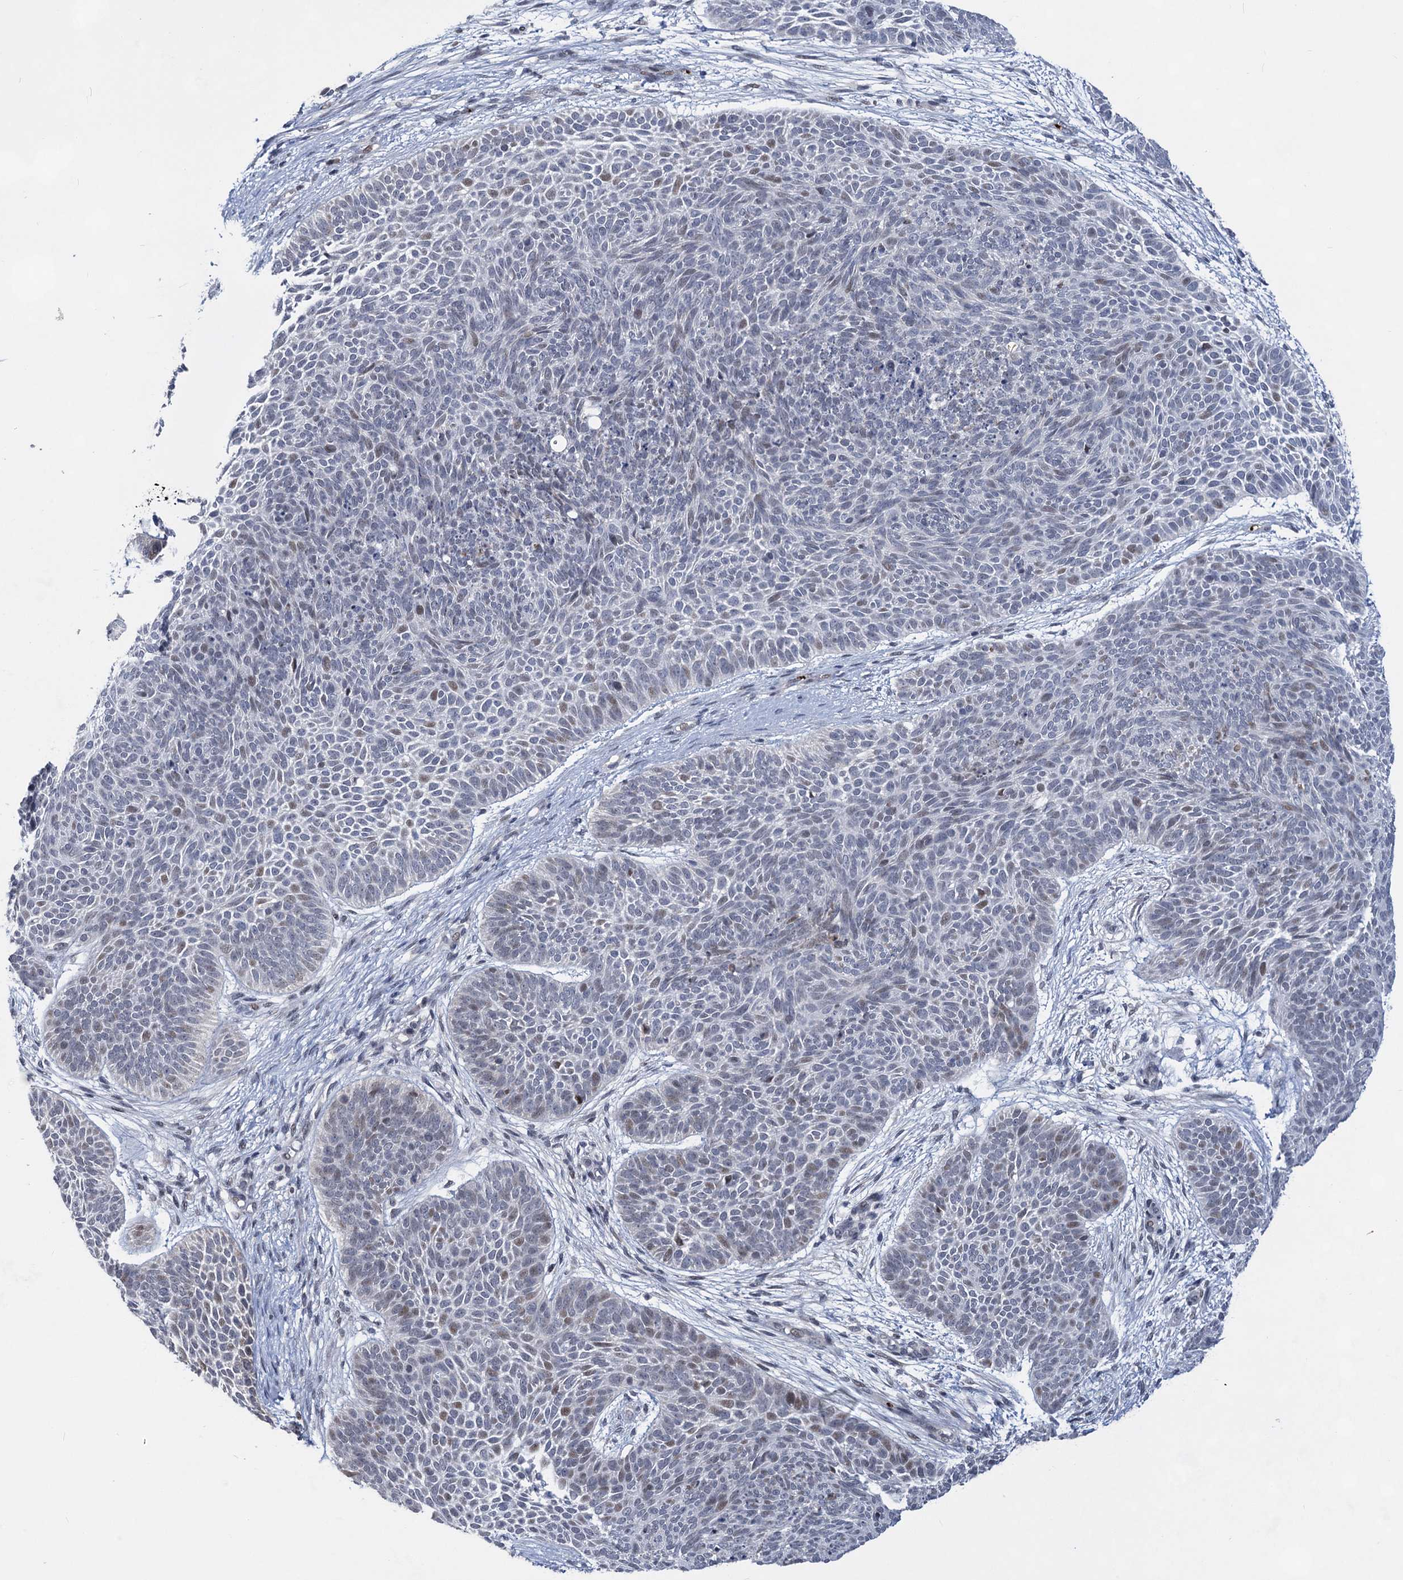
{"staining": {"intensity": "weak", "quantity": "<25%", "location": "nuclear"}, "tissue": "skin cancer", "cell_type": "Tumor cells", "image_type": "cancer", "snomed": [{"axis": "morphology", "description": "Basal cell carcinoma"}, {"axis": "topography", "description": "Skin"}], "caption": "Immunohistochemistry (IHC) image of skin cancer stained for a protein (brown), which shows no expression in tumor cells. (Immunohistochemistry (IHC), brightfield microscopy, high magnification).", "gene": "MON2", "patient": {"sex": "male", "age": 85}}